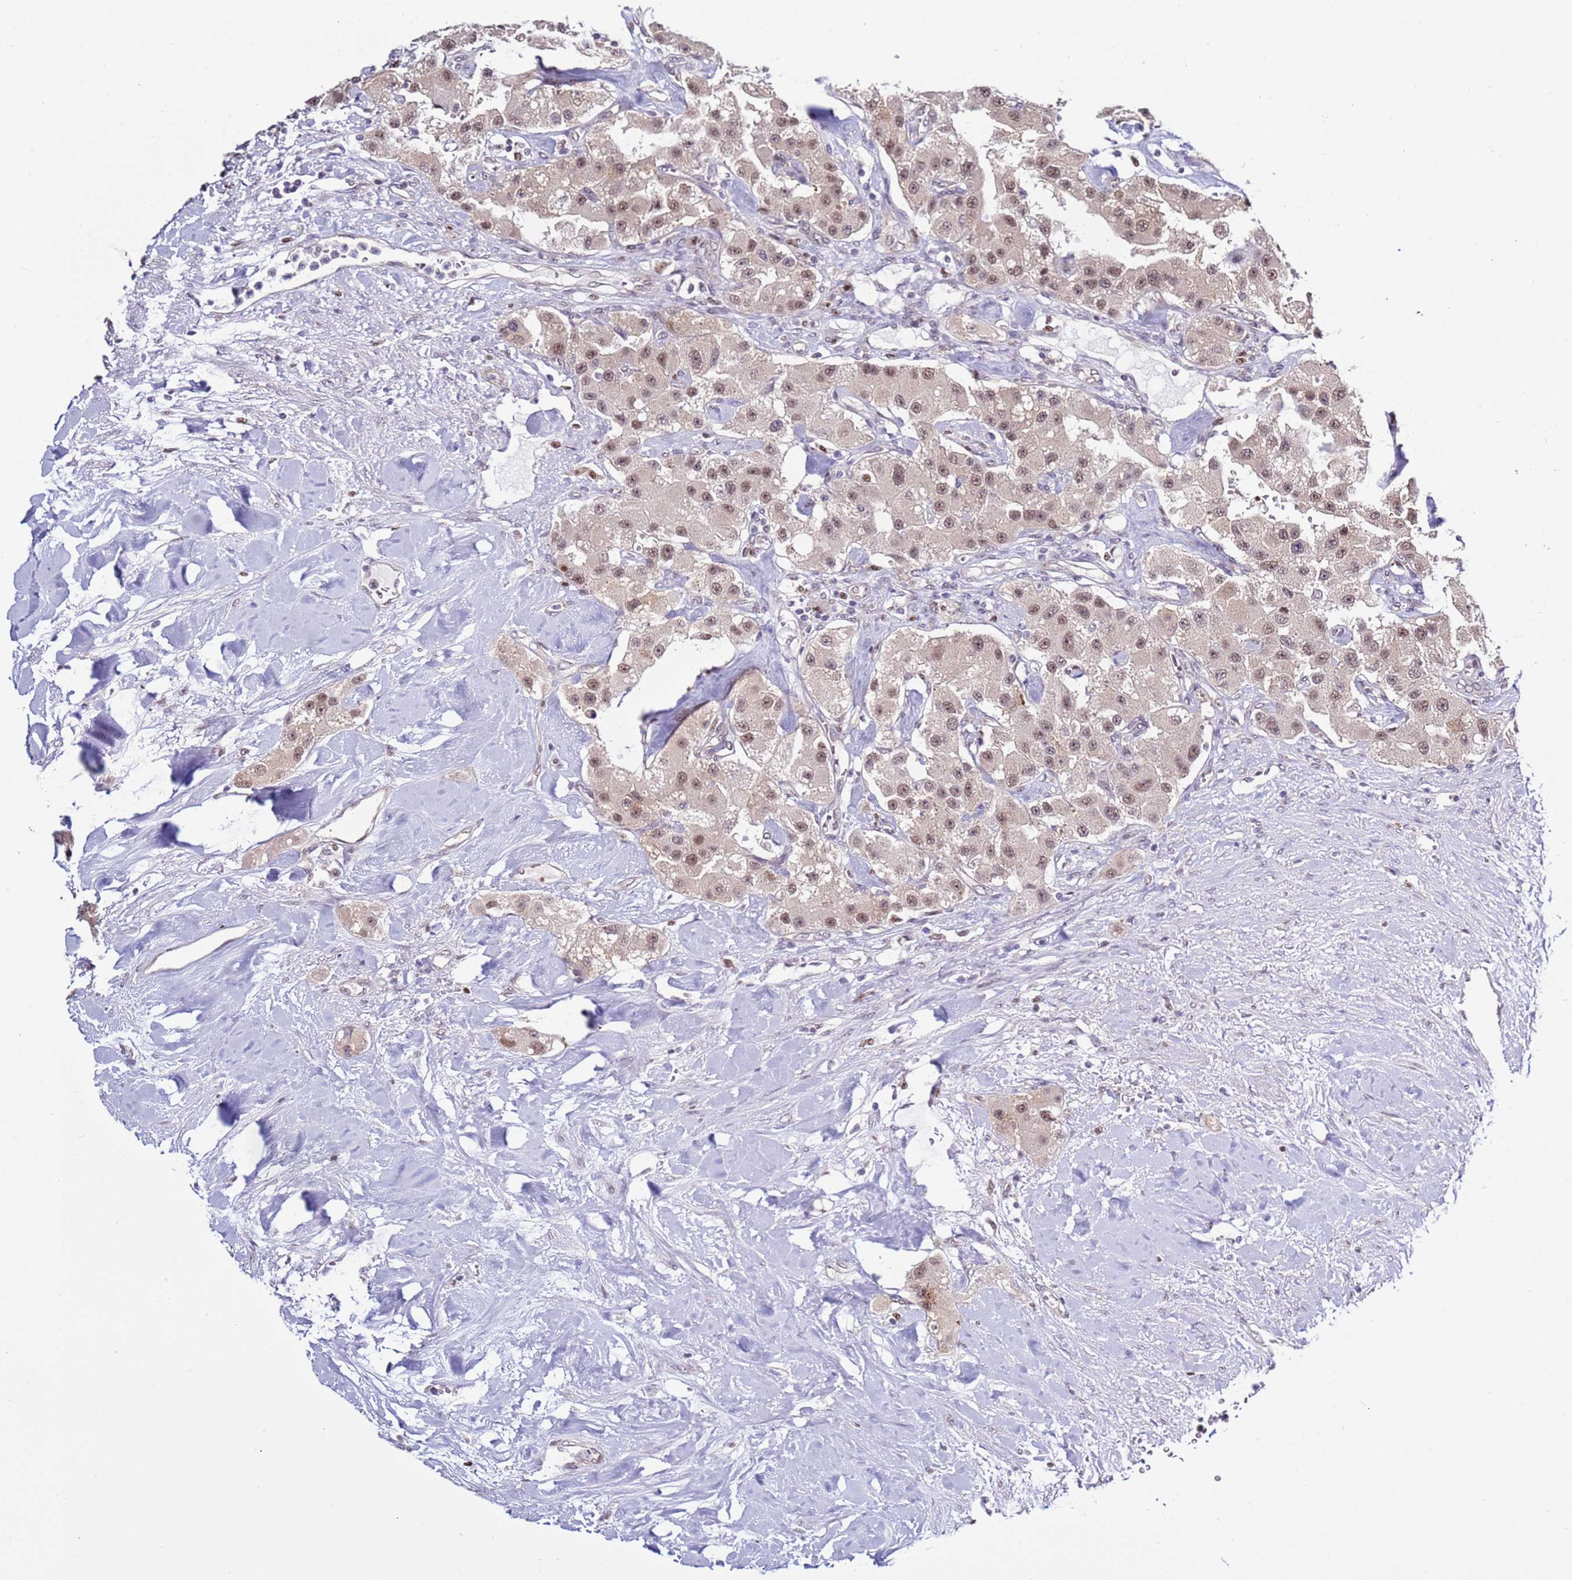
{"staining": {"intensity": "moderate", "quantity": ">75%", "location": "nuclear"}, "tissue": "carcinoid", "cell_type": "Tumor cells", "image_type": "cancer", "snomed": [{"axis": "morphology", "description": "Carcinoid, malignant, NOS"}, {"axis": "topography", "description": "Pancreas"}], "caption": "DAB immunohistochemical staining of malignant carcinoid displays moderate nuclear protein expression in approximately >75% of tumor cells.", "gene": "PRPF6", "patient": {"sex": "male", "age": 41}}